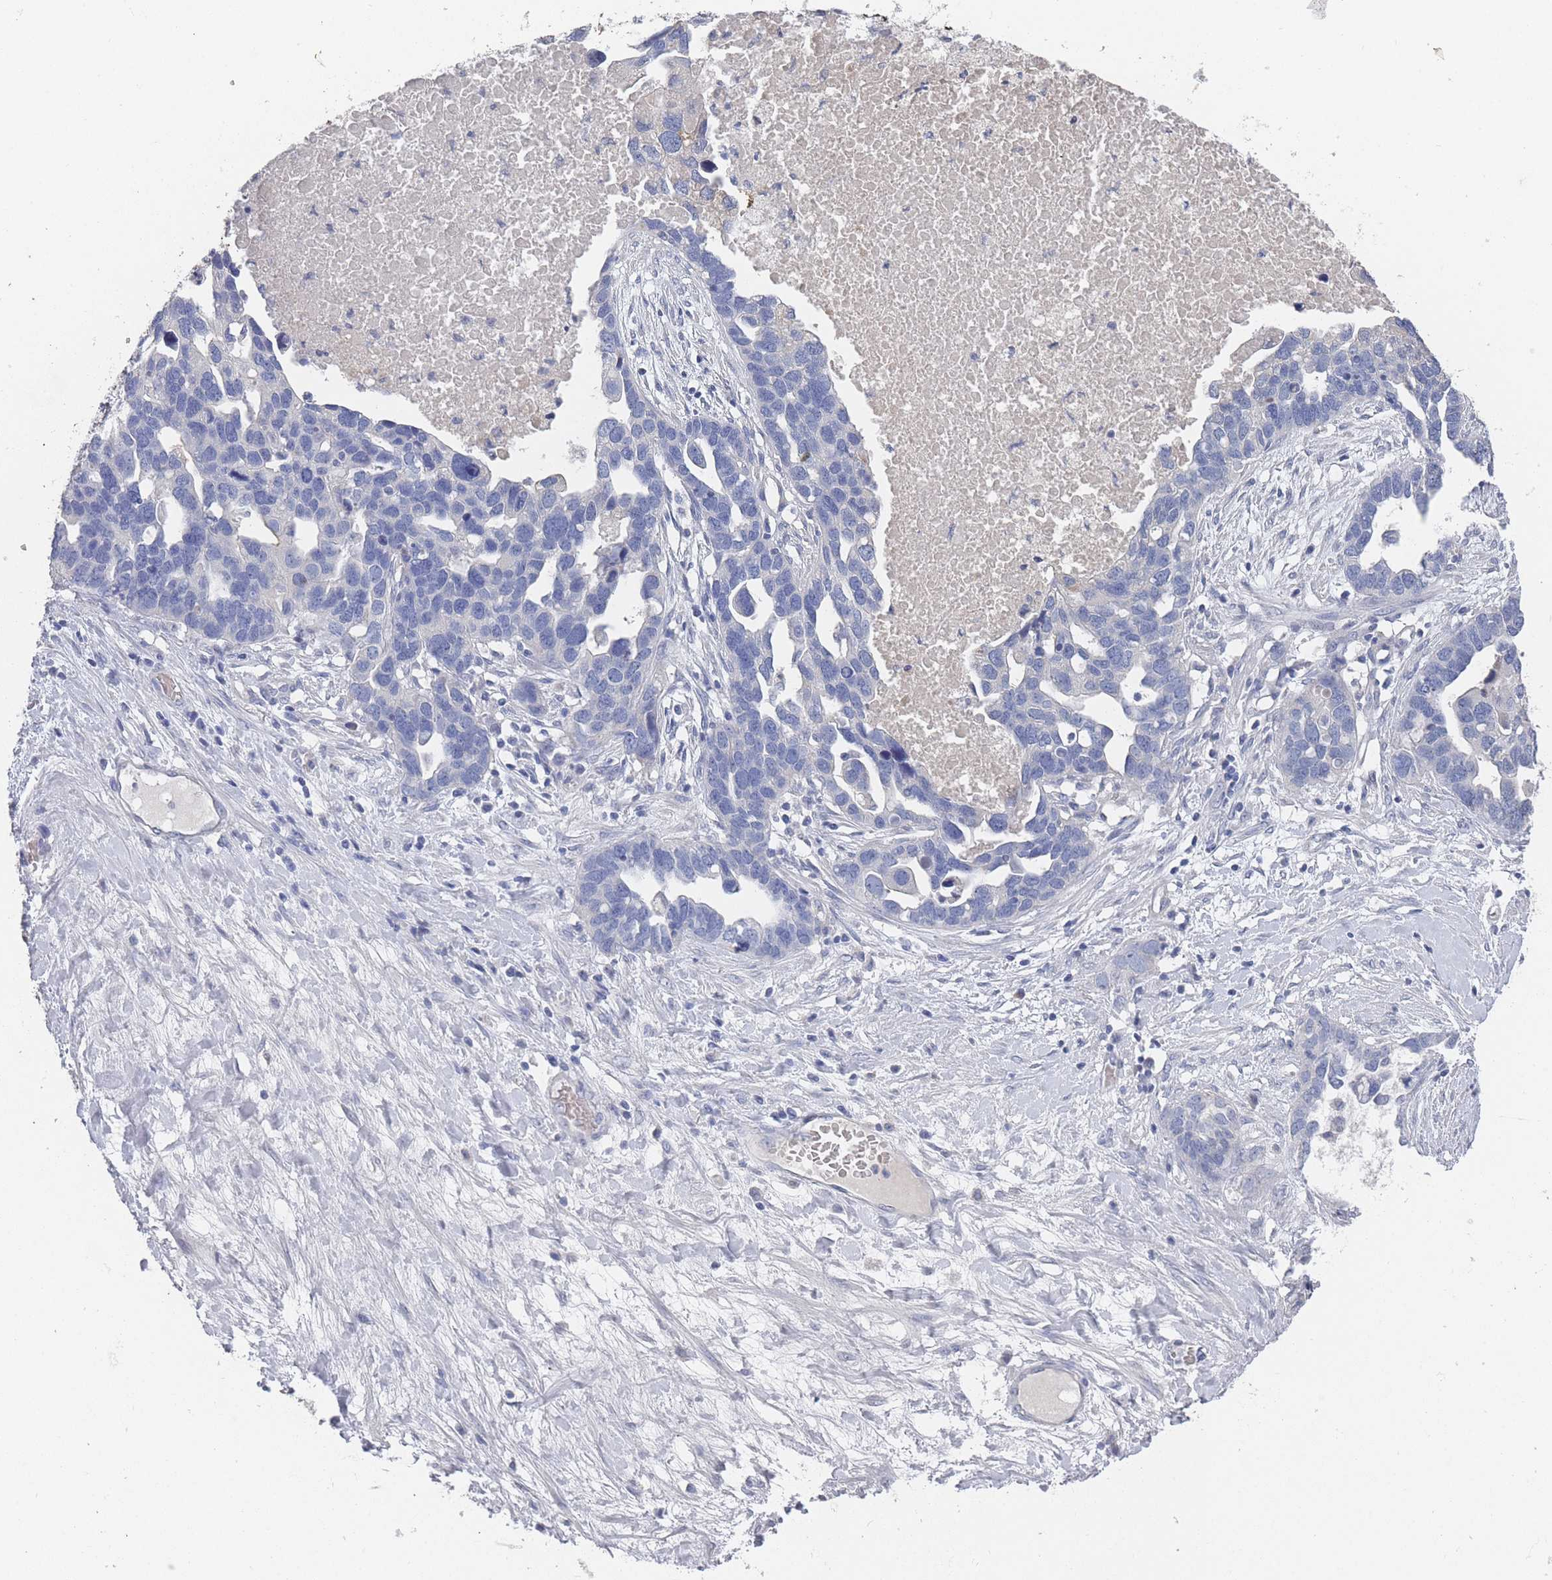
{"staining": {"intensity": "negative", "quantity": "none", "location": "none"}, "tissue": "ovarian cancer", "cell_type": "Tumor cells", "image_type": "cancer", "snomed": [{"axis": "morphology", "description": "Cystadenocarcinoma, serous, NOS"}, {"axis": "topography", "description": "Ovary"}], "caption": "Serous cystadenocarcinoma (ovarian) stained for a protein using immunohistochemistry displays no staining tumor cells.", "gene": "ACAD11", "patient": {"sex": "female", "age": 54}}